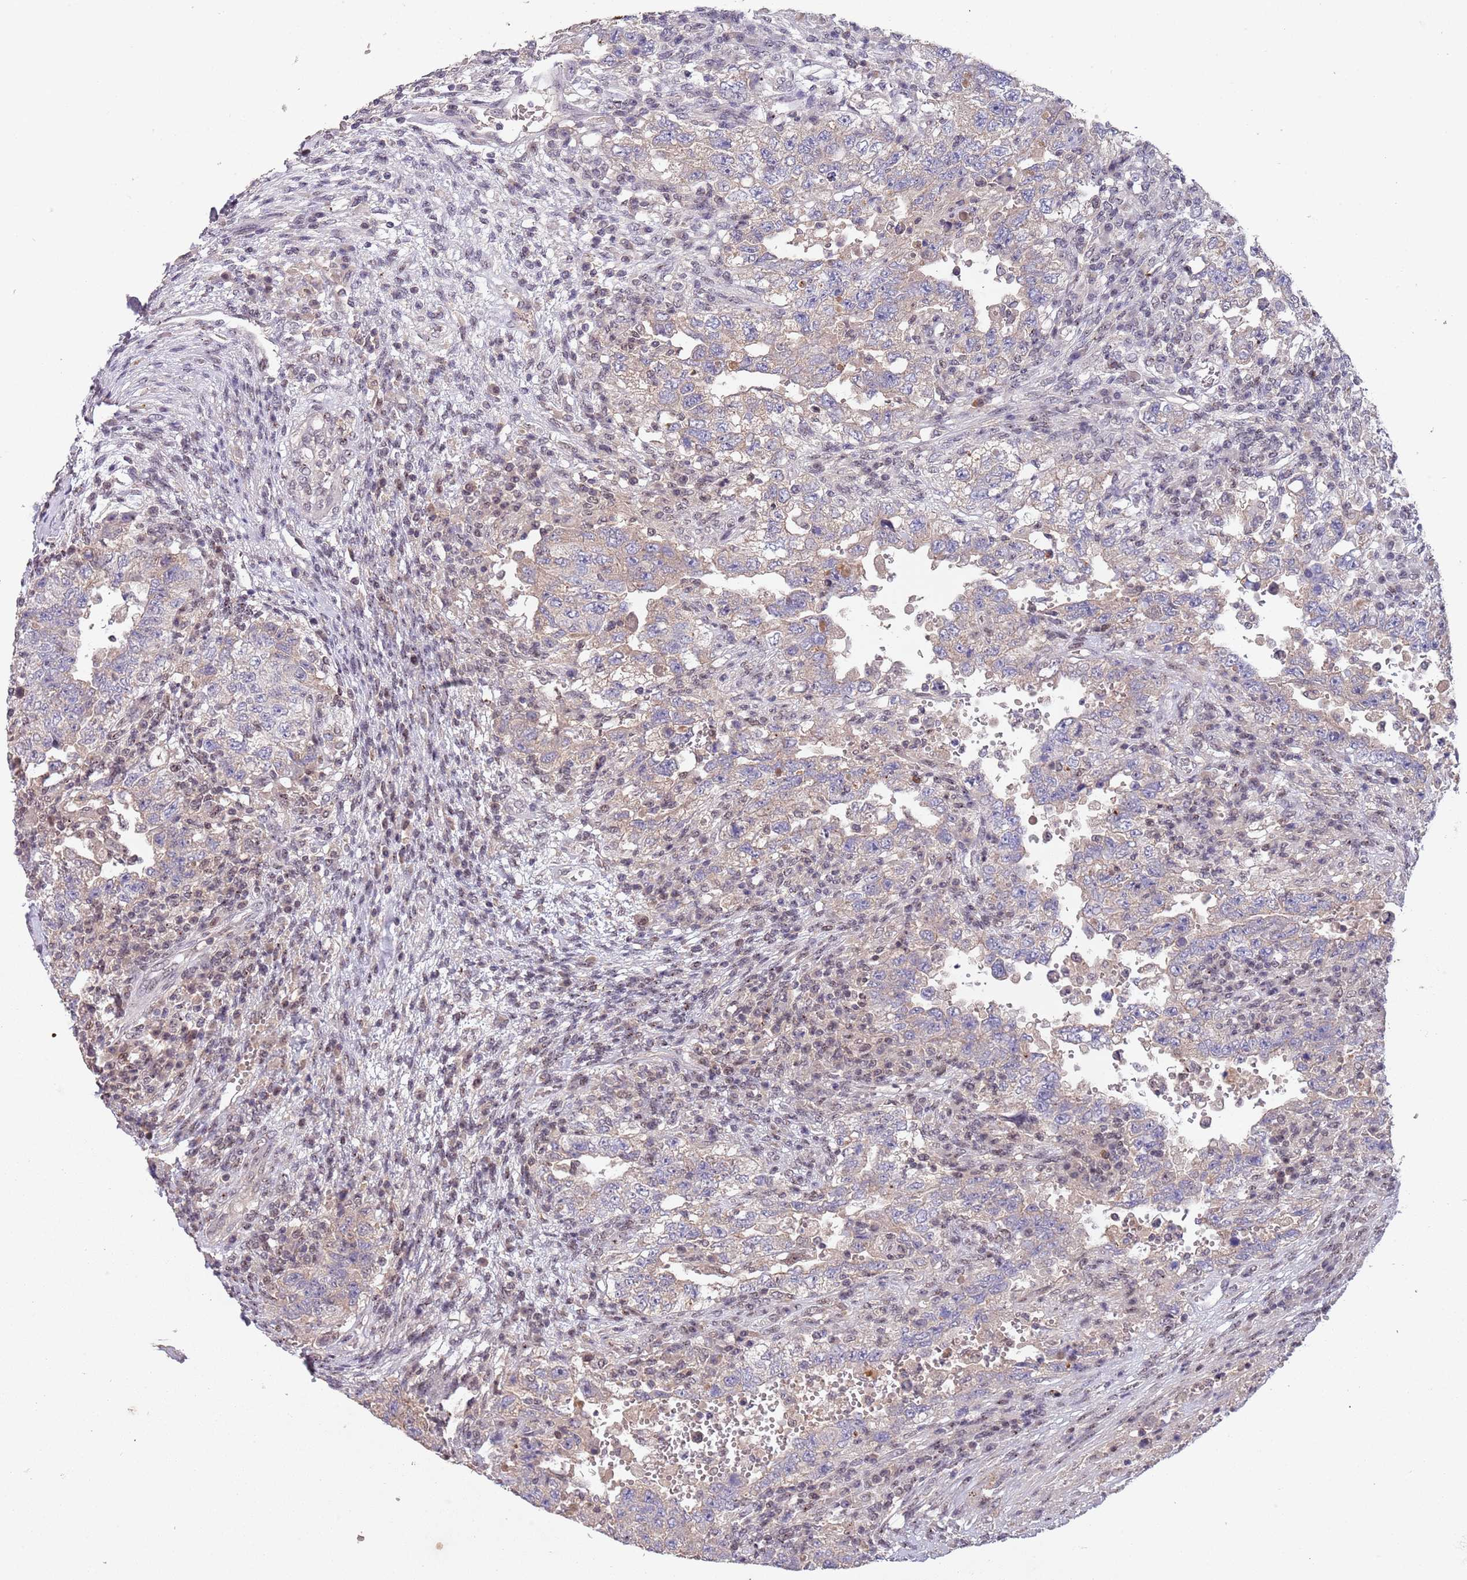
{"staining": {"intensity": "negative", "quantity": "none", "location": "none"}, "tissue": "testis cancer", "cell_type": "Tumor cells", "image_type": "cancer", "snomed": [{"axis": "morphology", "description": "Carcinoma, Embryonal, NOS"}, {"axis": "topography", "description": "Testis"}], "caption": "High power microscopy micrograph of an immunohistochemistry (IHC) micrograph of embryonal carcinoma (testis), revealing no significant staining in tumor cells. The staining was performed using DAB (3,3'-diaminobenzidine) to visualize the protein expression in brown, while the nuclei were stained in blue with hematoxylin (Magnification: 20x).", "gene": "CIZ1", "patient": {"sex": "male", "age": 26}}